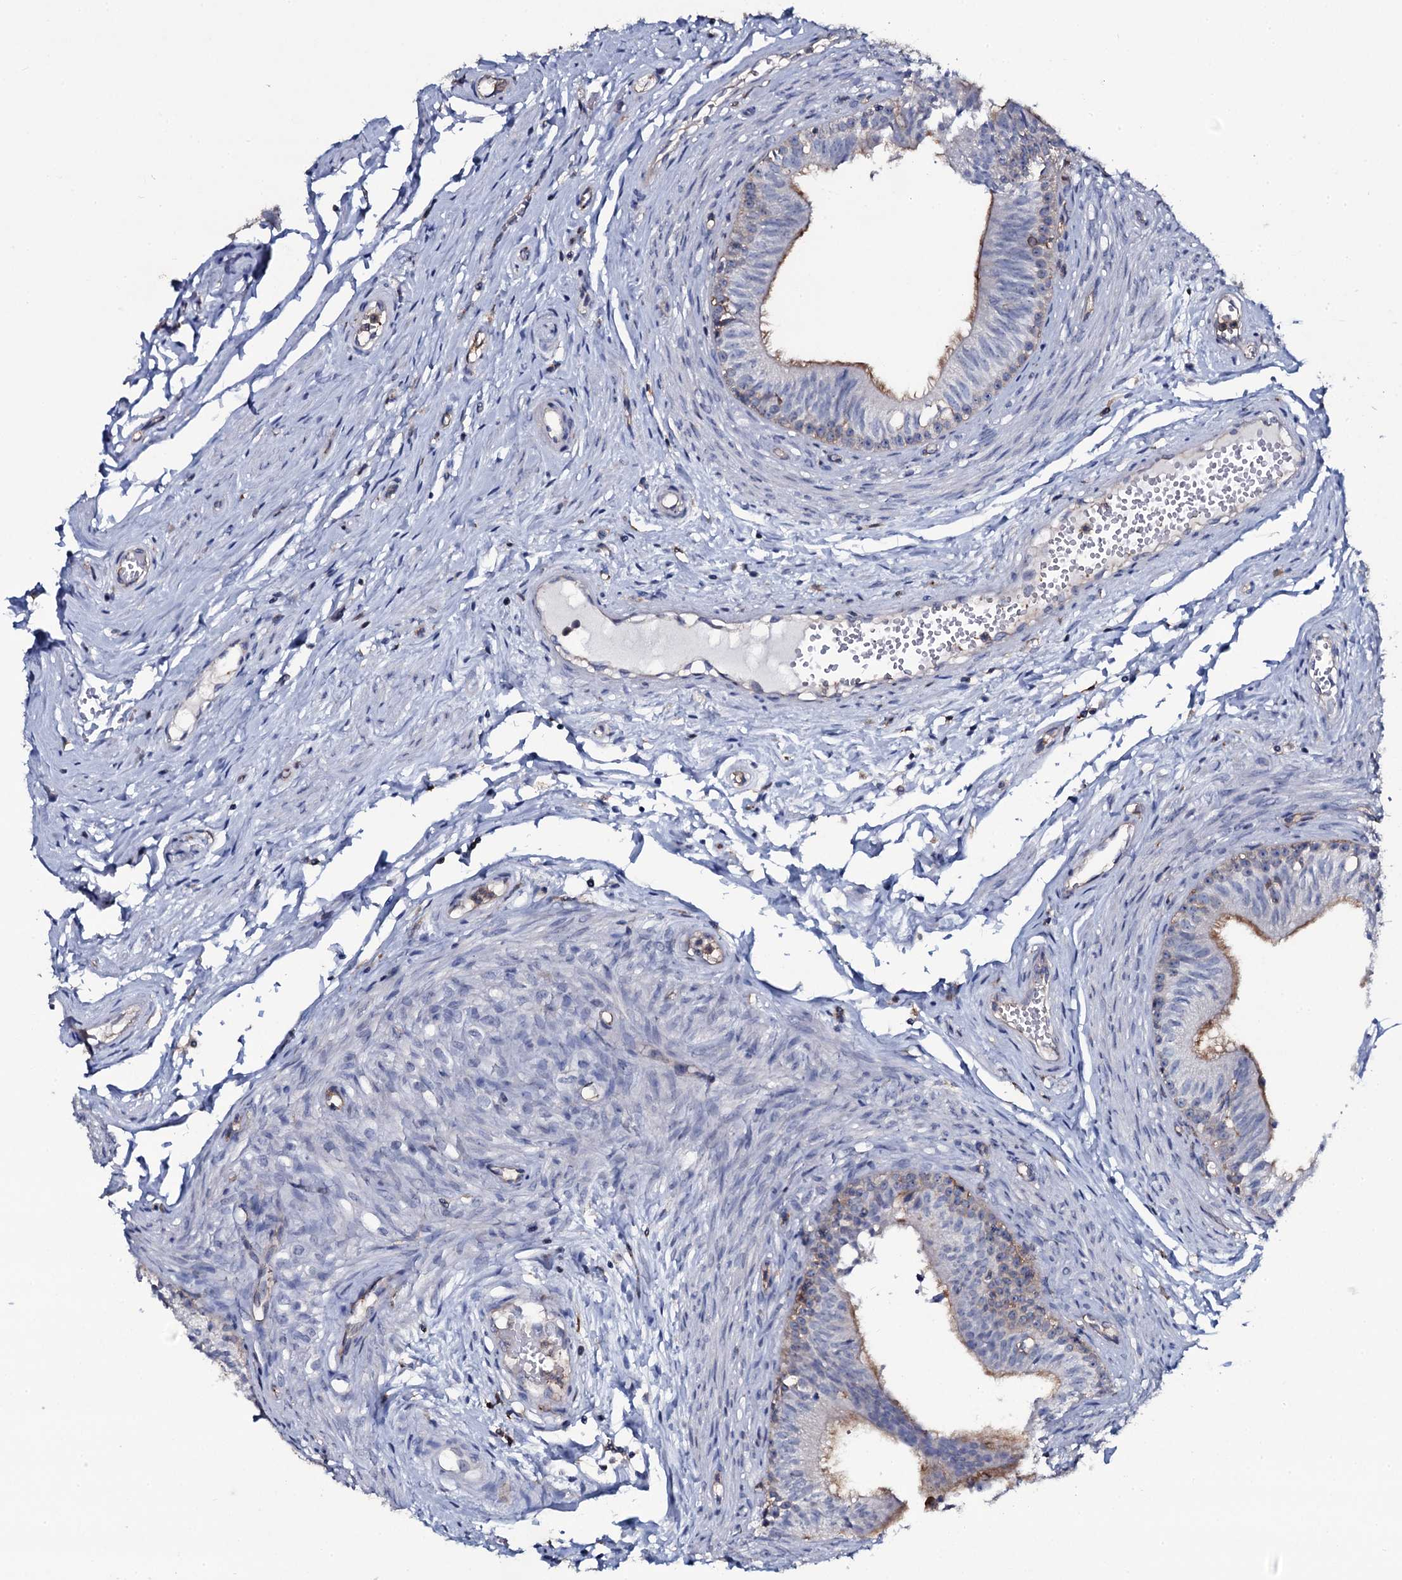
{"staining": {"intensity": "weak", "quantity": "25%-75%", "location": "cytoplasmic/membranous"}, "tissue": "epididymis", "cell_type": "Glandular cells", "image_type": "normal", "snomed": [{"axis": "morphology", "description": "Normal tissue, NOS"}, {"axis": "topography", "description": "Epididymis, spermatic cord, NOS"}], "caption": "A micrograph of epididymis stained for a protein displays weak cytoplasmic/membranous brown staining in glandular cells.", "gene": "SNAP23", "patient": {"sex": "male", "age": 22}}